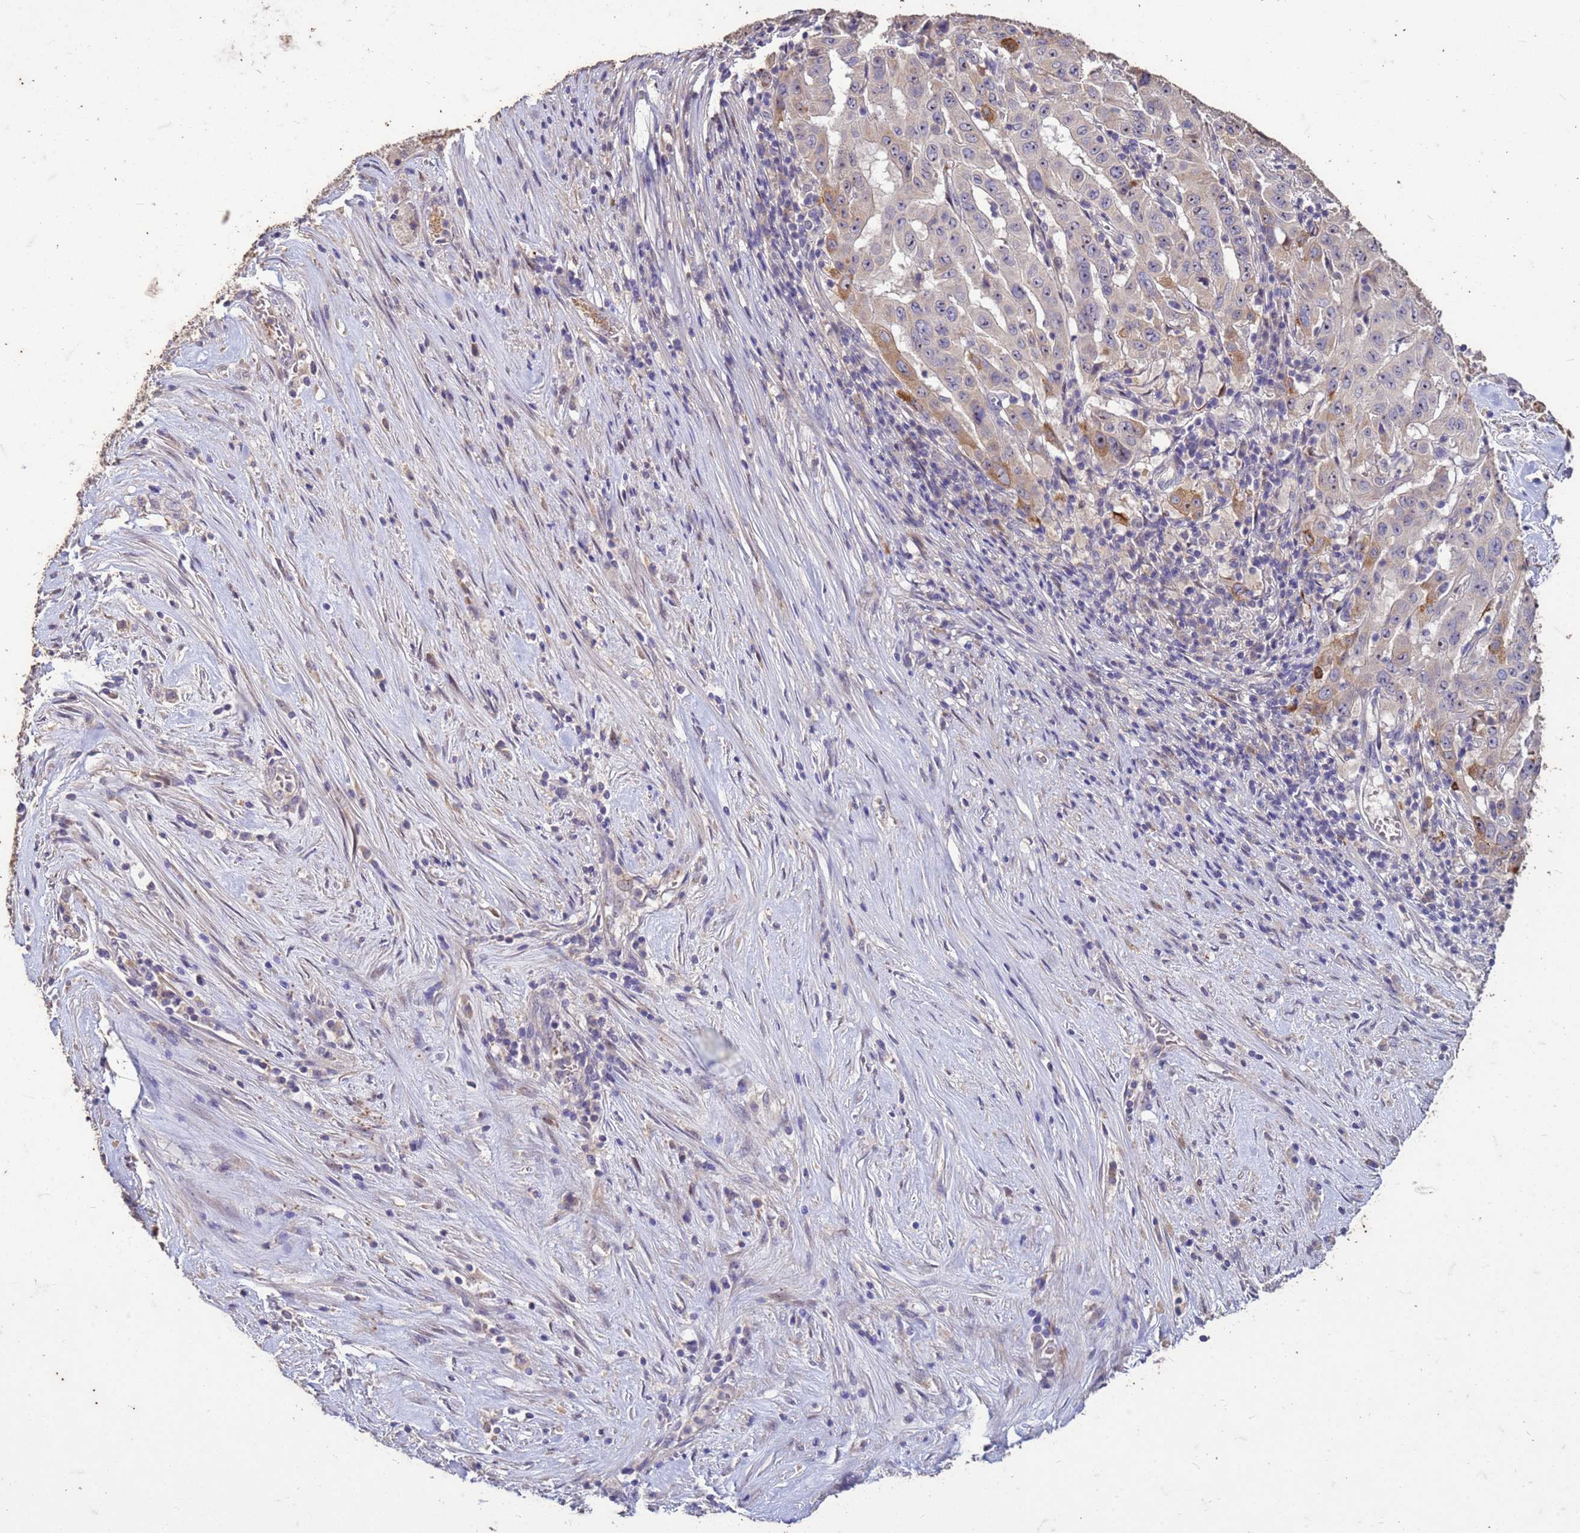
{"staining": {"intensity": "moderate", "quantity": "<25%", "location": "cytoplasmic/membranous"}, "tissue": "pancreatic cancer", "cell_type": "Tumor cells", "image_type": "cancer", "snomed": [{"axis": "morphology", "description": "Adenocarcinoma, NOS"}, {"axis": "topography", "description": "Pancreas"}], "caption": "High-magnification brightfield microscopy of pancreatic cancer stained with DAB (brown) and counterstained with hematoxylin (blue). tumor cells exhibit moderate cytoplasmic/membranous expression is appreciated in about<25% of cells.", "gene": "FAM184B", "patient": {"sex": "male", "age": 63}}